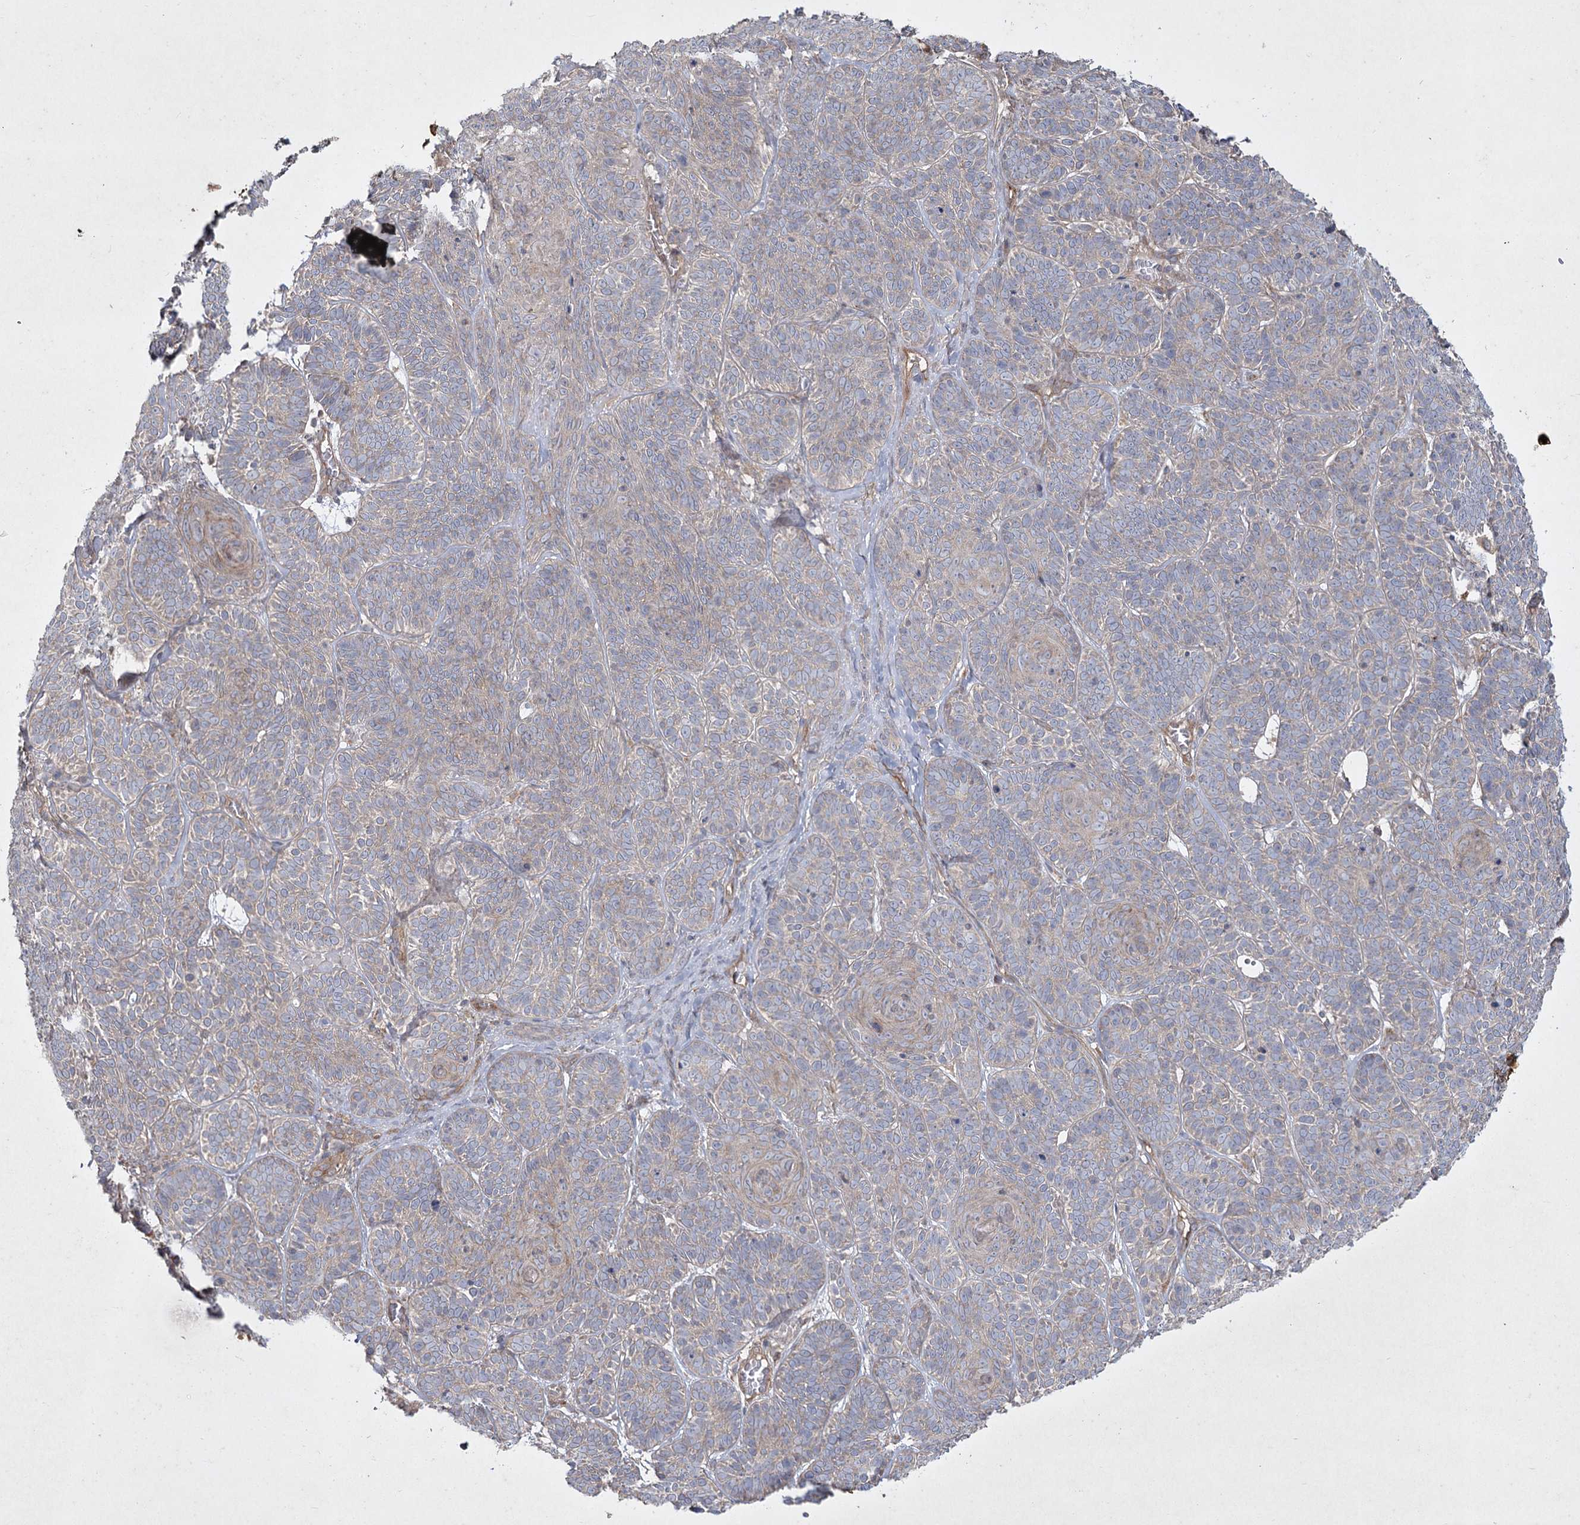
{"staining": {"intensity": "negative", "quantity": "none", "location": "none"}, "tissue": "skin cancer", "cell_type": "Tumor cells", "image_type": "cancer", "snomed": [{"axis": "morphology", "description": "Basal cell carcinoma"}, {"axis": "topography", "description": "Skin"}], "caption": "Immunohistochemical staining of human basal cell carcinoma (skin) exhibits no significant staining in tumor cells. (Stains: DAB (3,3'-diaminobenzidine) immunohistochemistry (IHC) with hematoxylin counter stain, Microscopy: brightfield microscopy at high magnification).", "gene": "SH3TC1", "patient": {"sex": "male", "age": 85}}